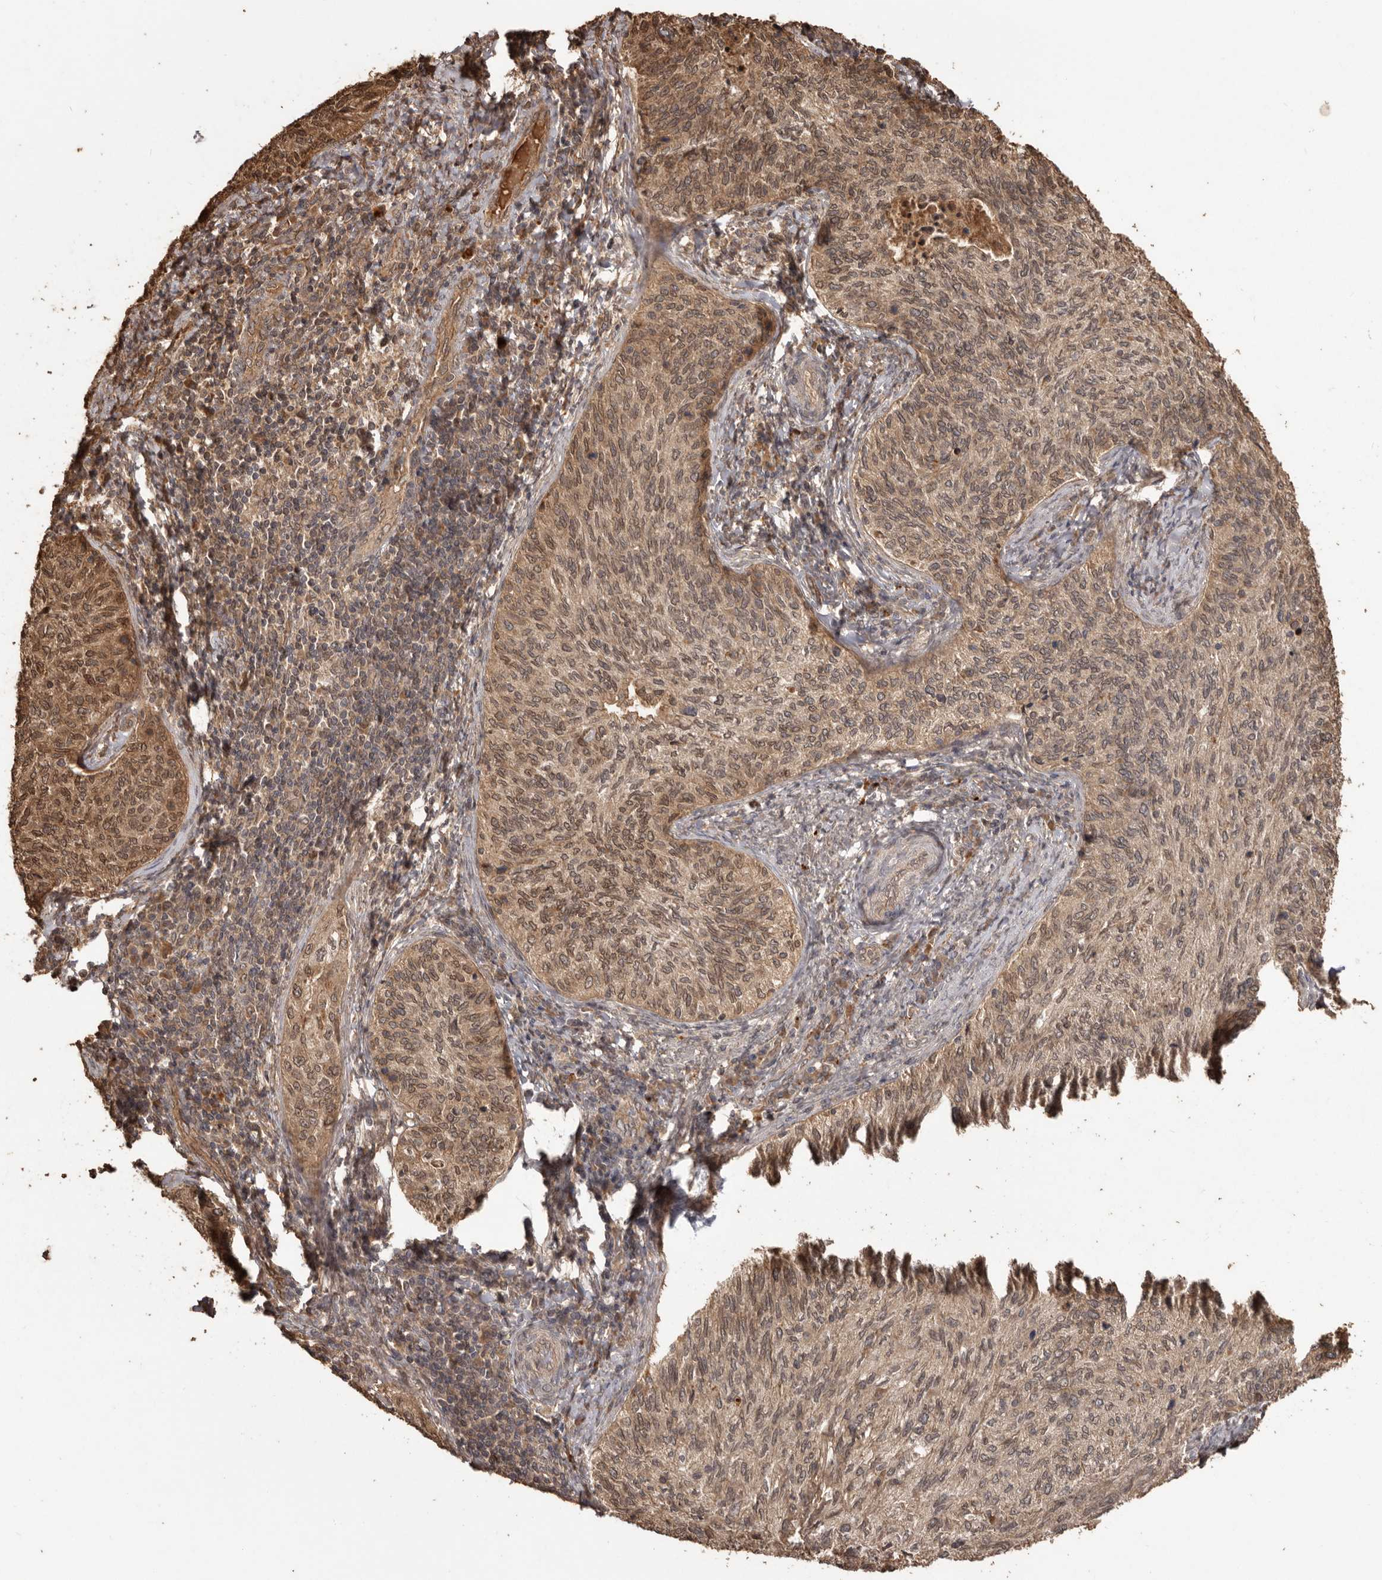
{"staining": {"intensity": "moderate", "quantity": ">75%", "location": "cytoplasmic/membranous,nuclear"}, "tissue": "cervical cancer", "cell_type": "Tumor cells", "image_type": "cancer", "snomed": [{"axis": "morphology", "description": "Squamous cell carcinoma, NOS"}, {"axis": "topography", "description": "Cervix"}], "caption": "The photomicrograph displays immunohistochemical staining of cervical squamous cell carcinoma. There is moderate cytoplasmic/membranous and nuclear staining is present in about >75% of tumor cells. (DAB IHC with brightfield microscopy, high magnification).", "gene": "NUP43", "patient": {"sex": "female", "age": 30}}